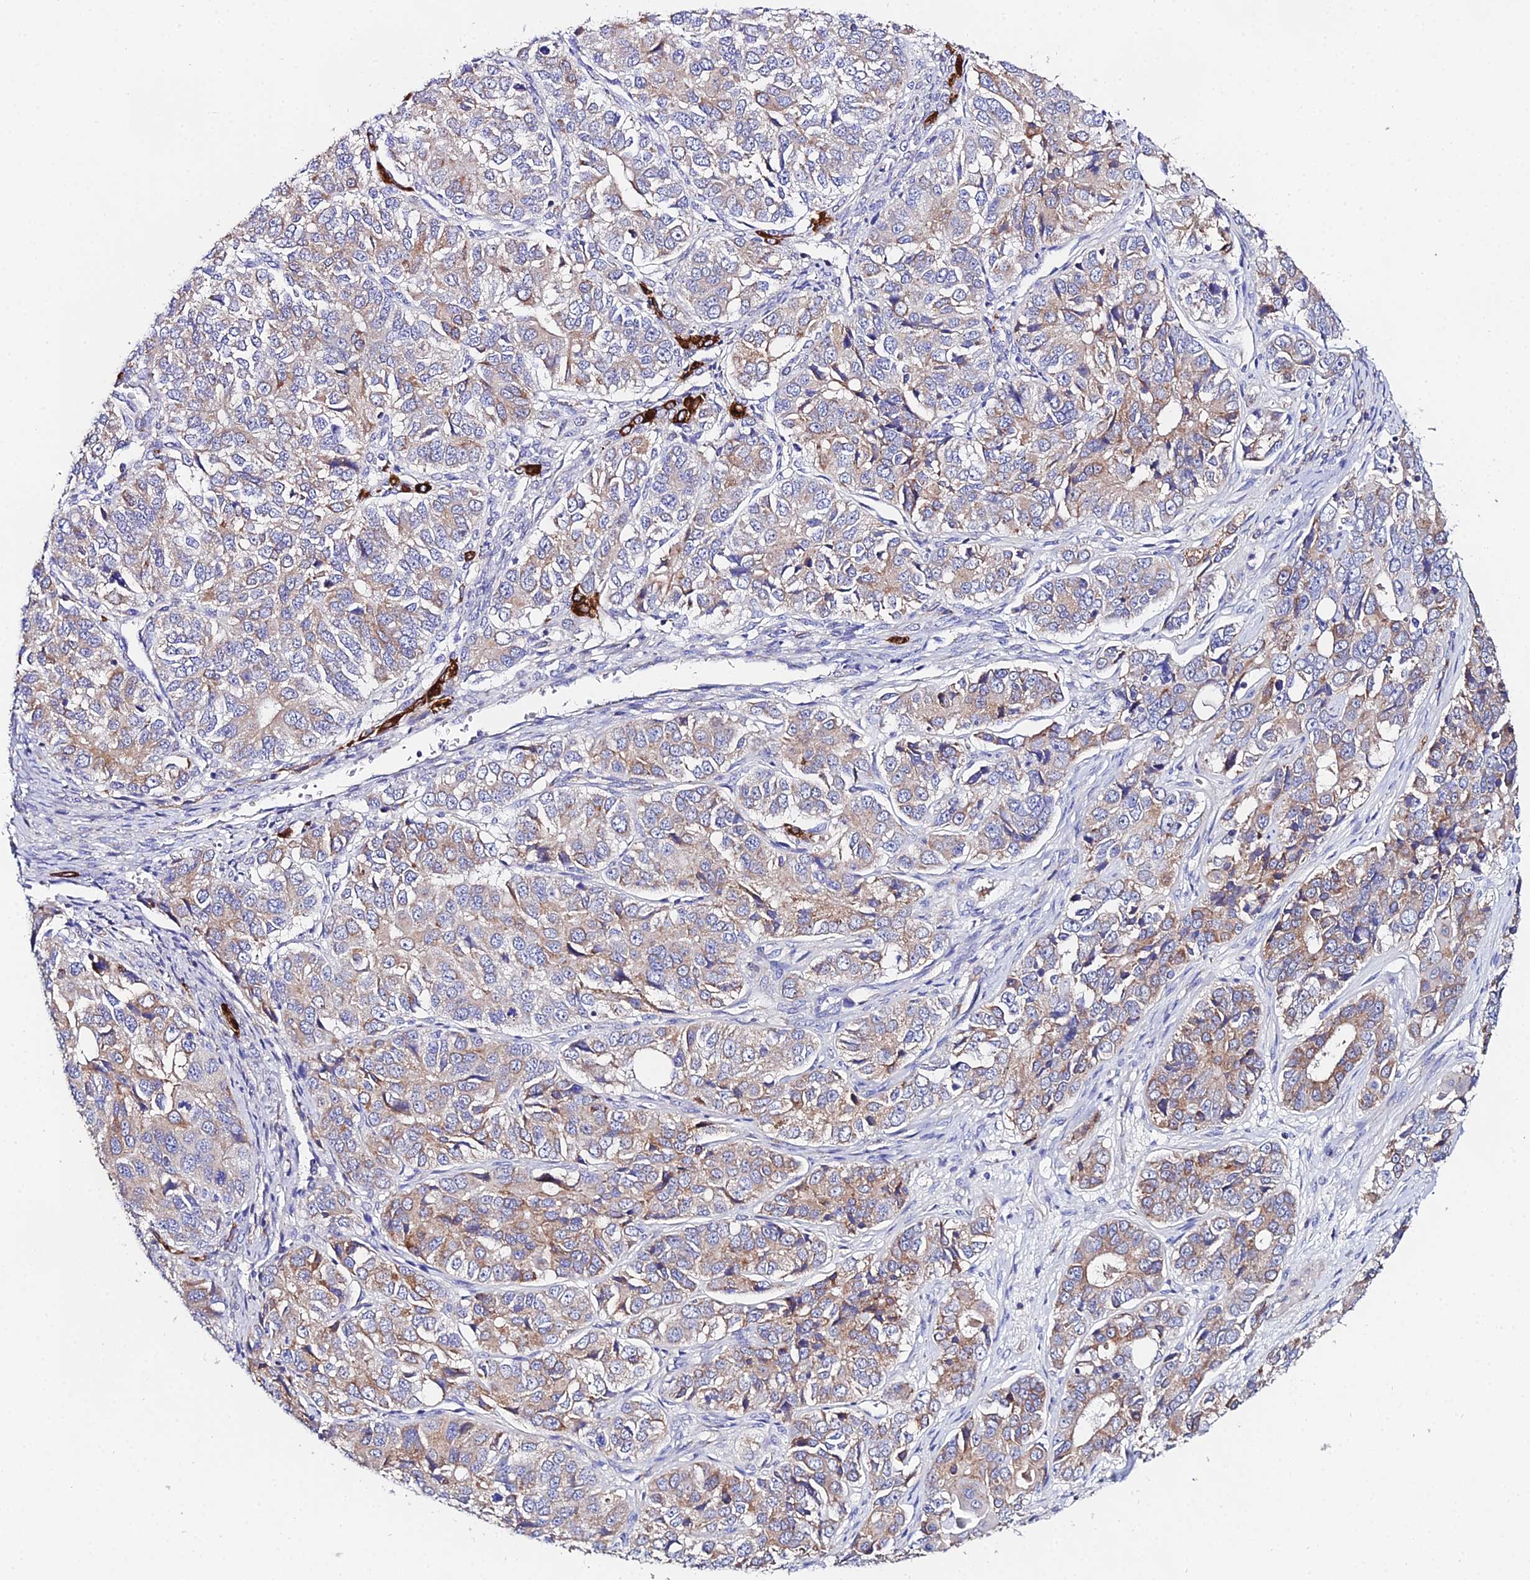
{"staining": {"intensity": "moderate", "quantity": "<25%", "location": "cytoplasmic/membranous"}, "tissue": "ovarian cancer", "cell_type": "Tumor cells", "image_type": "cancer", "snomed": [{"axis": "morphology", "description": "Carcinoma, endometroid"}, {"axis": "topography", "description": "Ovary"}], "caption": "A brown stain shows moderate cytoplasmic/membranous expression of a protein in ovarian endometroid carcinoma tumor cells.", "gene": "PPP2R2C", "patient": {"sex": "female", "age": 51}}